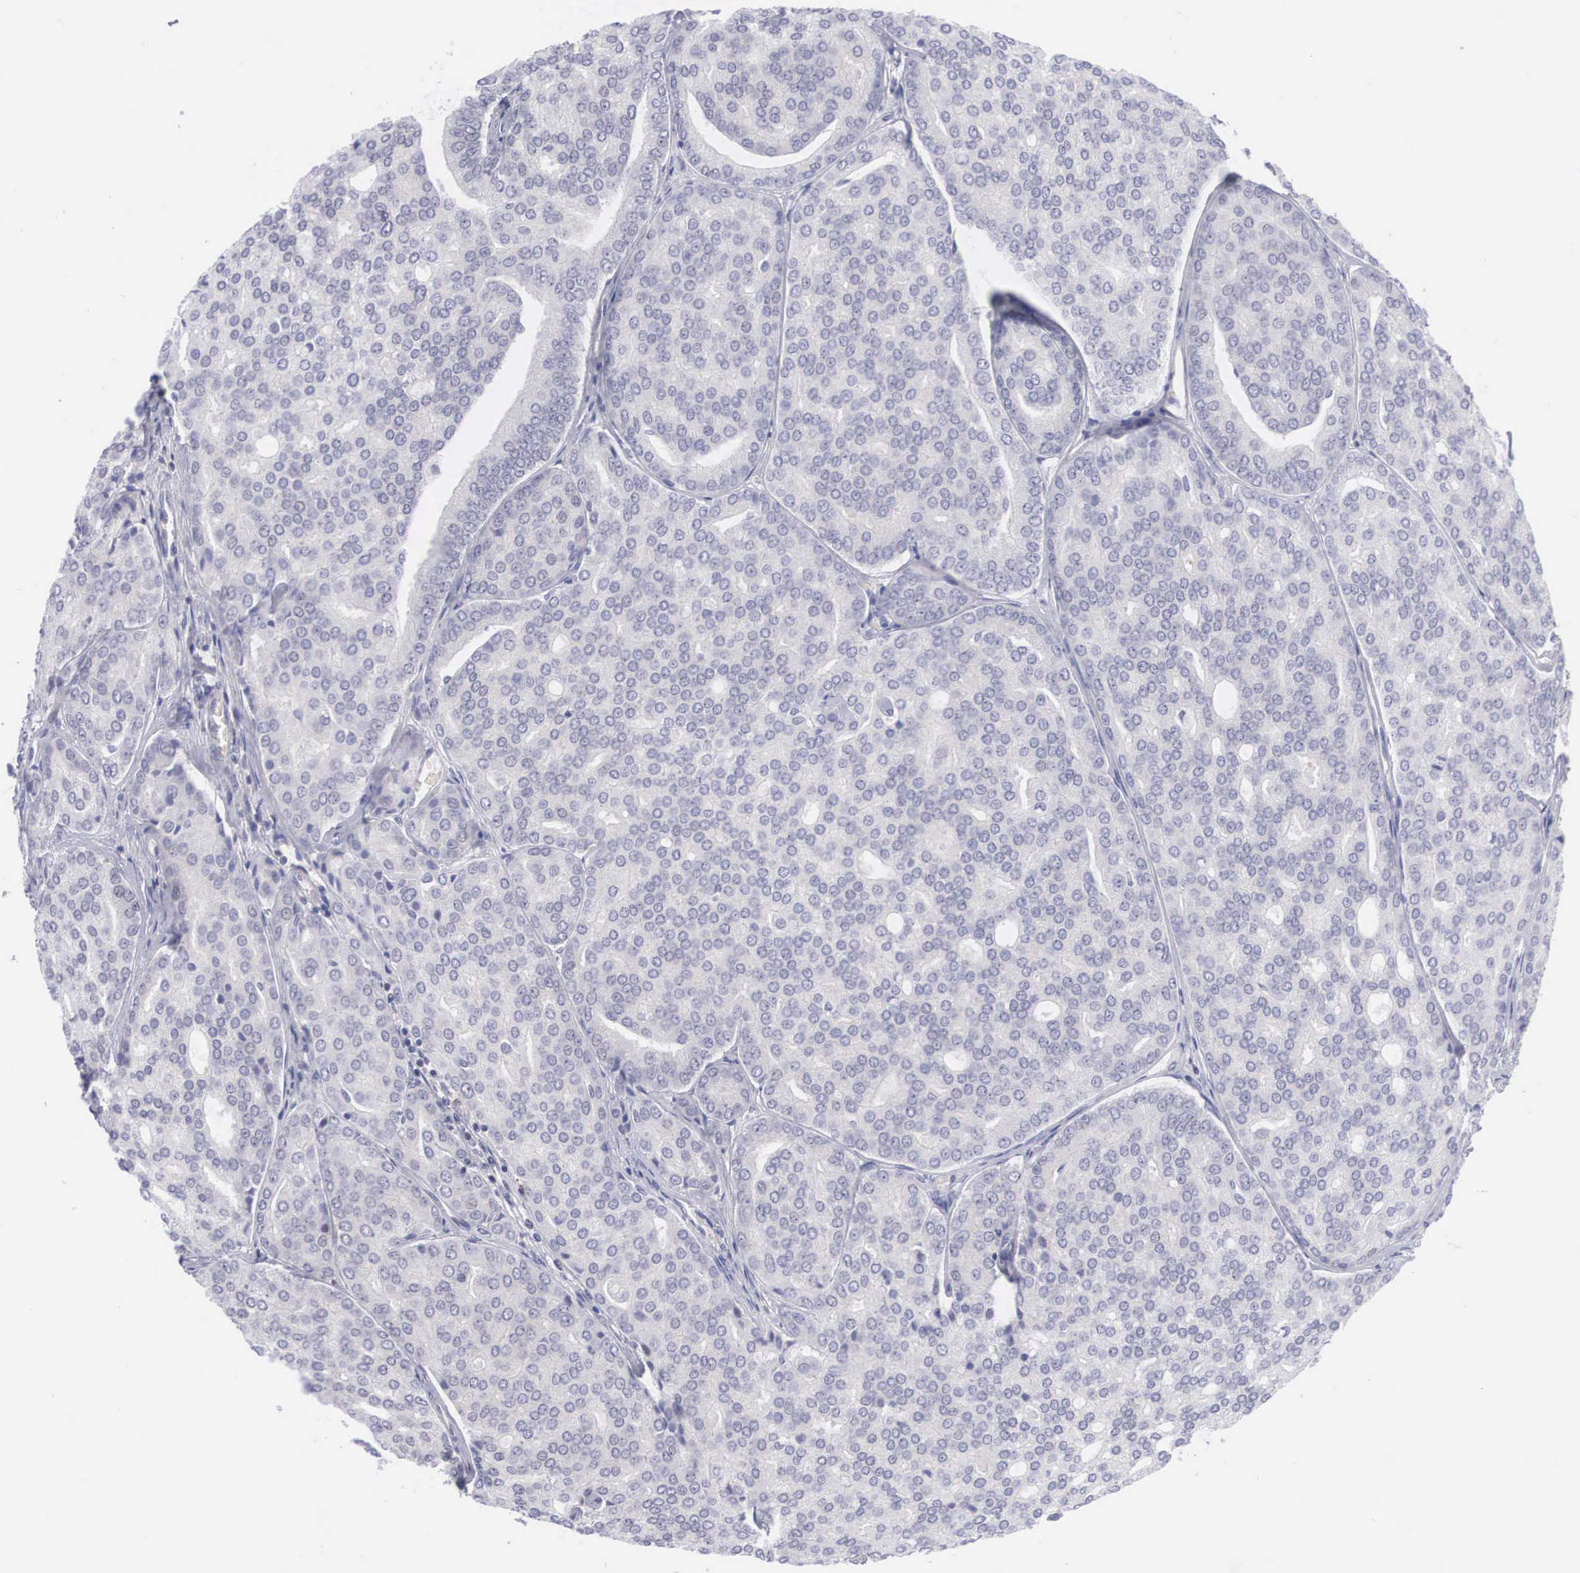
{"staining": {"intensity": "negative", "quantity": "none", "location": "none"}, "tissue": "prostate cancer", "cell_type": "Tumor cells", "image_type": "cancer", "snomed": [{"axis": "morphology", "description": "Adenocarcinoma, High grade"}, {"axis": "topography", "description": "Prostate"}], "caption": "A high-resolution micrograph shows immunohistochemistry staining of adenocarcinoma (high-grade) (prostate), which shows no significant staining in tumor cells.", "gene": "RBPJ", "patient": {"sex": "male", "age": 64}}